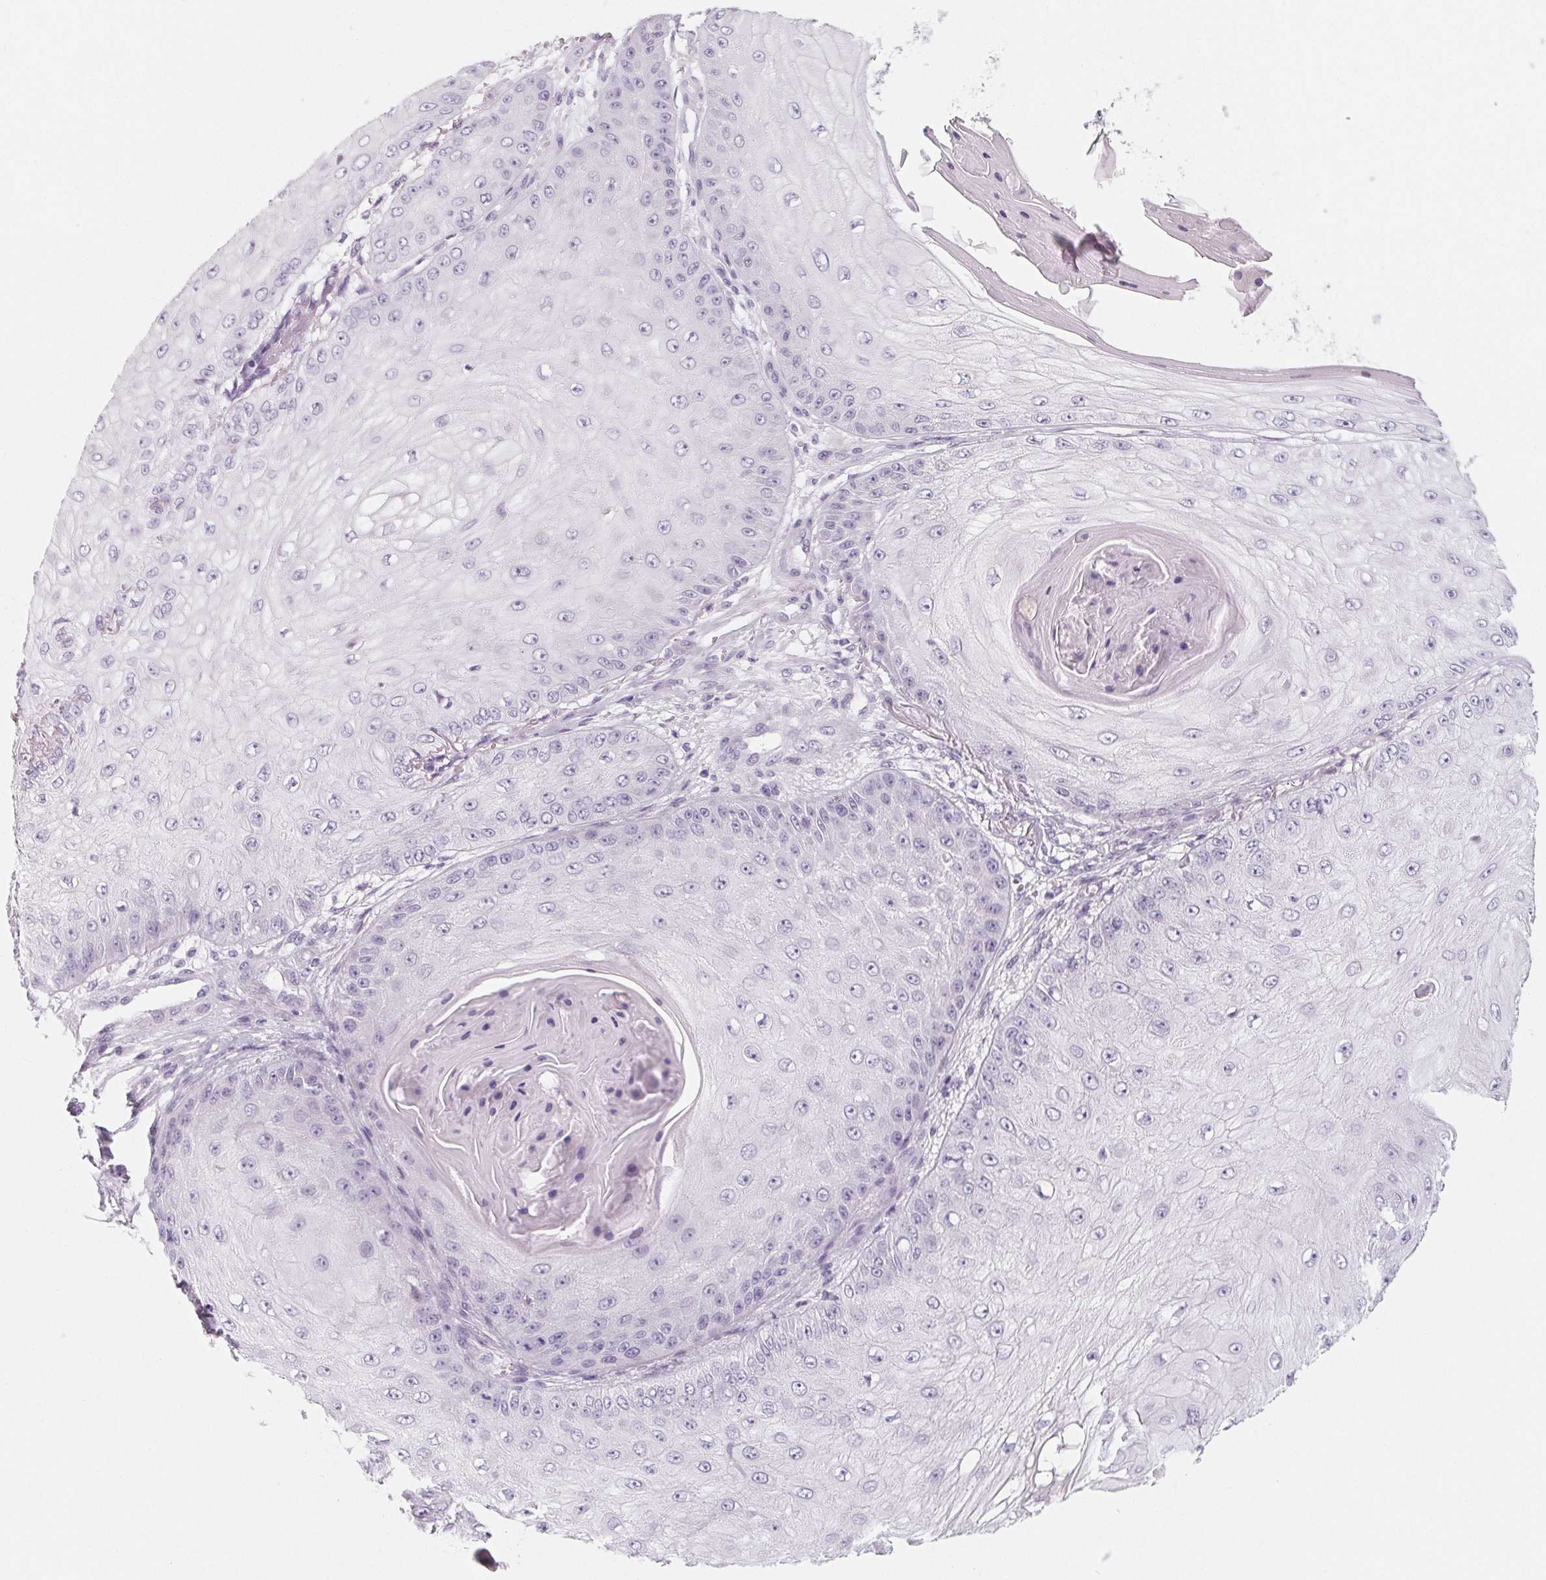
{"staining": {"intensity": "negative", "quantity": "none", "location": "none"}, "tissue": "skin cancer", "cell_type": "Tumor cells", "image_type": "cancer", "snomed": [{"axis": "morphology", "description": "Squamous cell carcinoma, NOS"}, {"axis": "topography", "description": "Skin"}], "caption": "This is an immunohistochemistry histopathology image of squamous cell carcinoma (skin). There is no positivity in tumor cells.", "gene": "SH3GL2", "patient": {"sex": "male", "age": 70}}